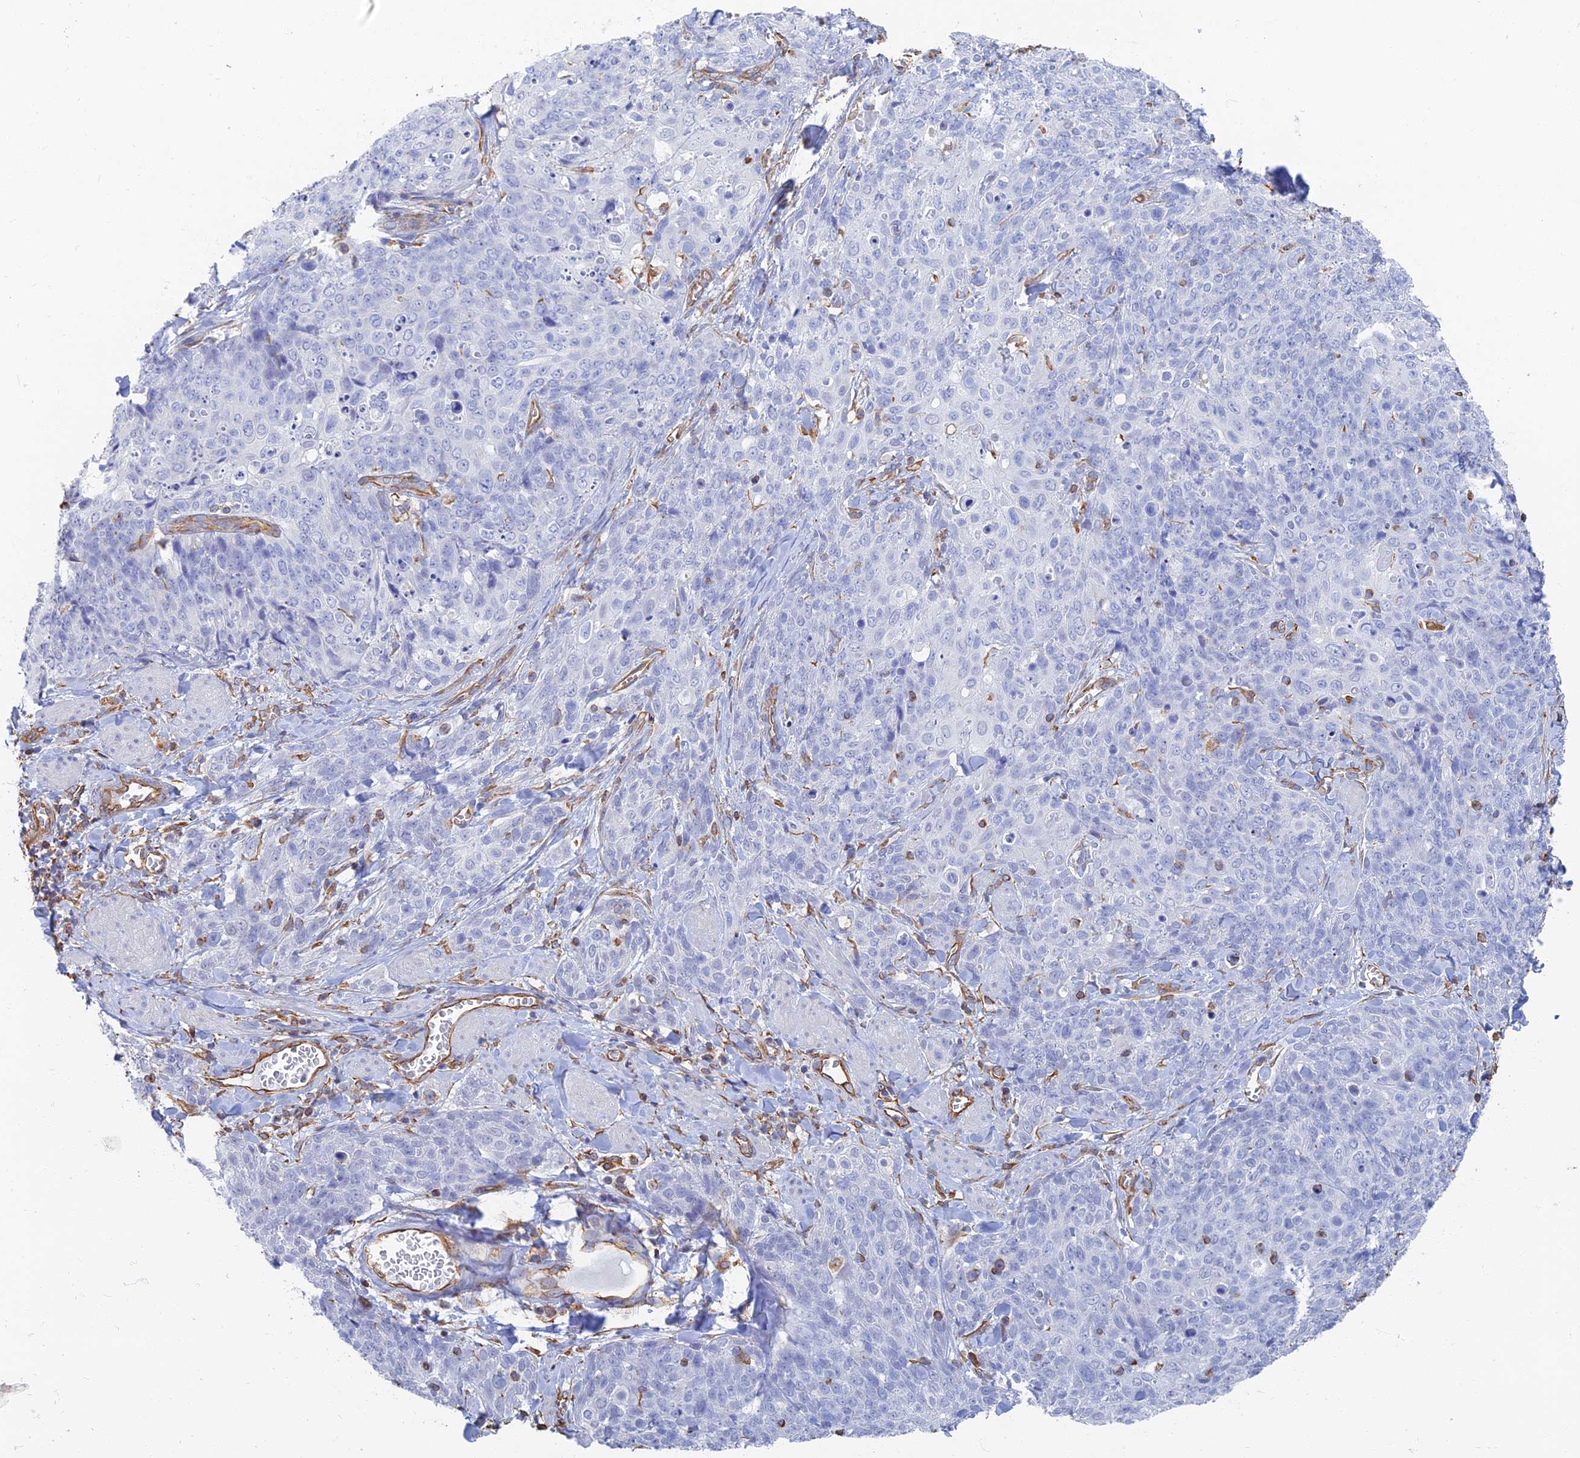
{"staining": {"intensity": "negative", "quantity": "none", "location": "none"}, "tissue": "skin cancer", "cell_type": "Tumor cells", "image_type": "cancer", "snomed": [{"axis": "morphology", "description": "Squamous cell carcinoma, NOS"}, {"axis": "topography", "description": "Skin"}, {"axis": "topography", "description": "Vulva"}], "caption": "Squamous cell carcinoma (skin) was stained to show a protein in brown. There is no significant expression in tumor cells.", "gene": "RMC1", "patient": {"sex": "female", "age": 85}}